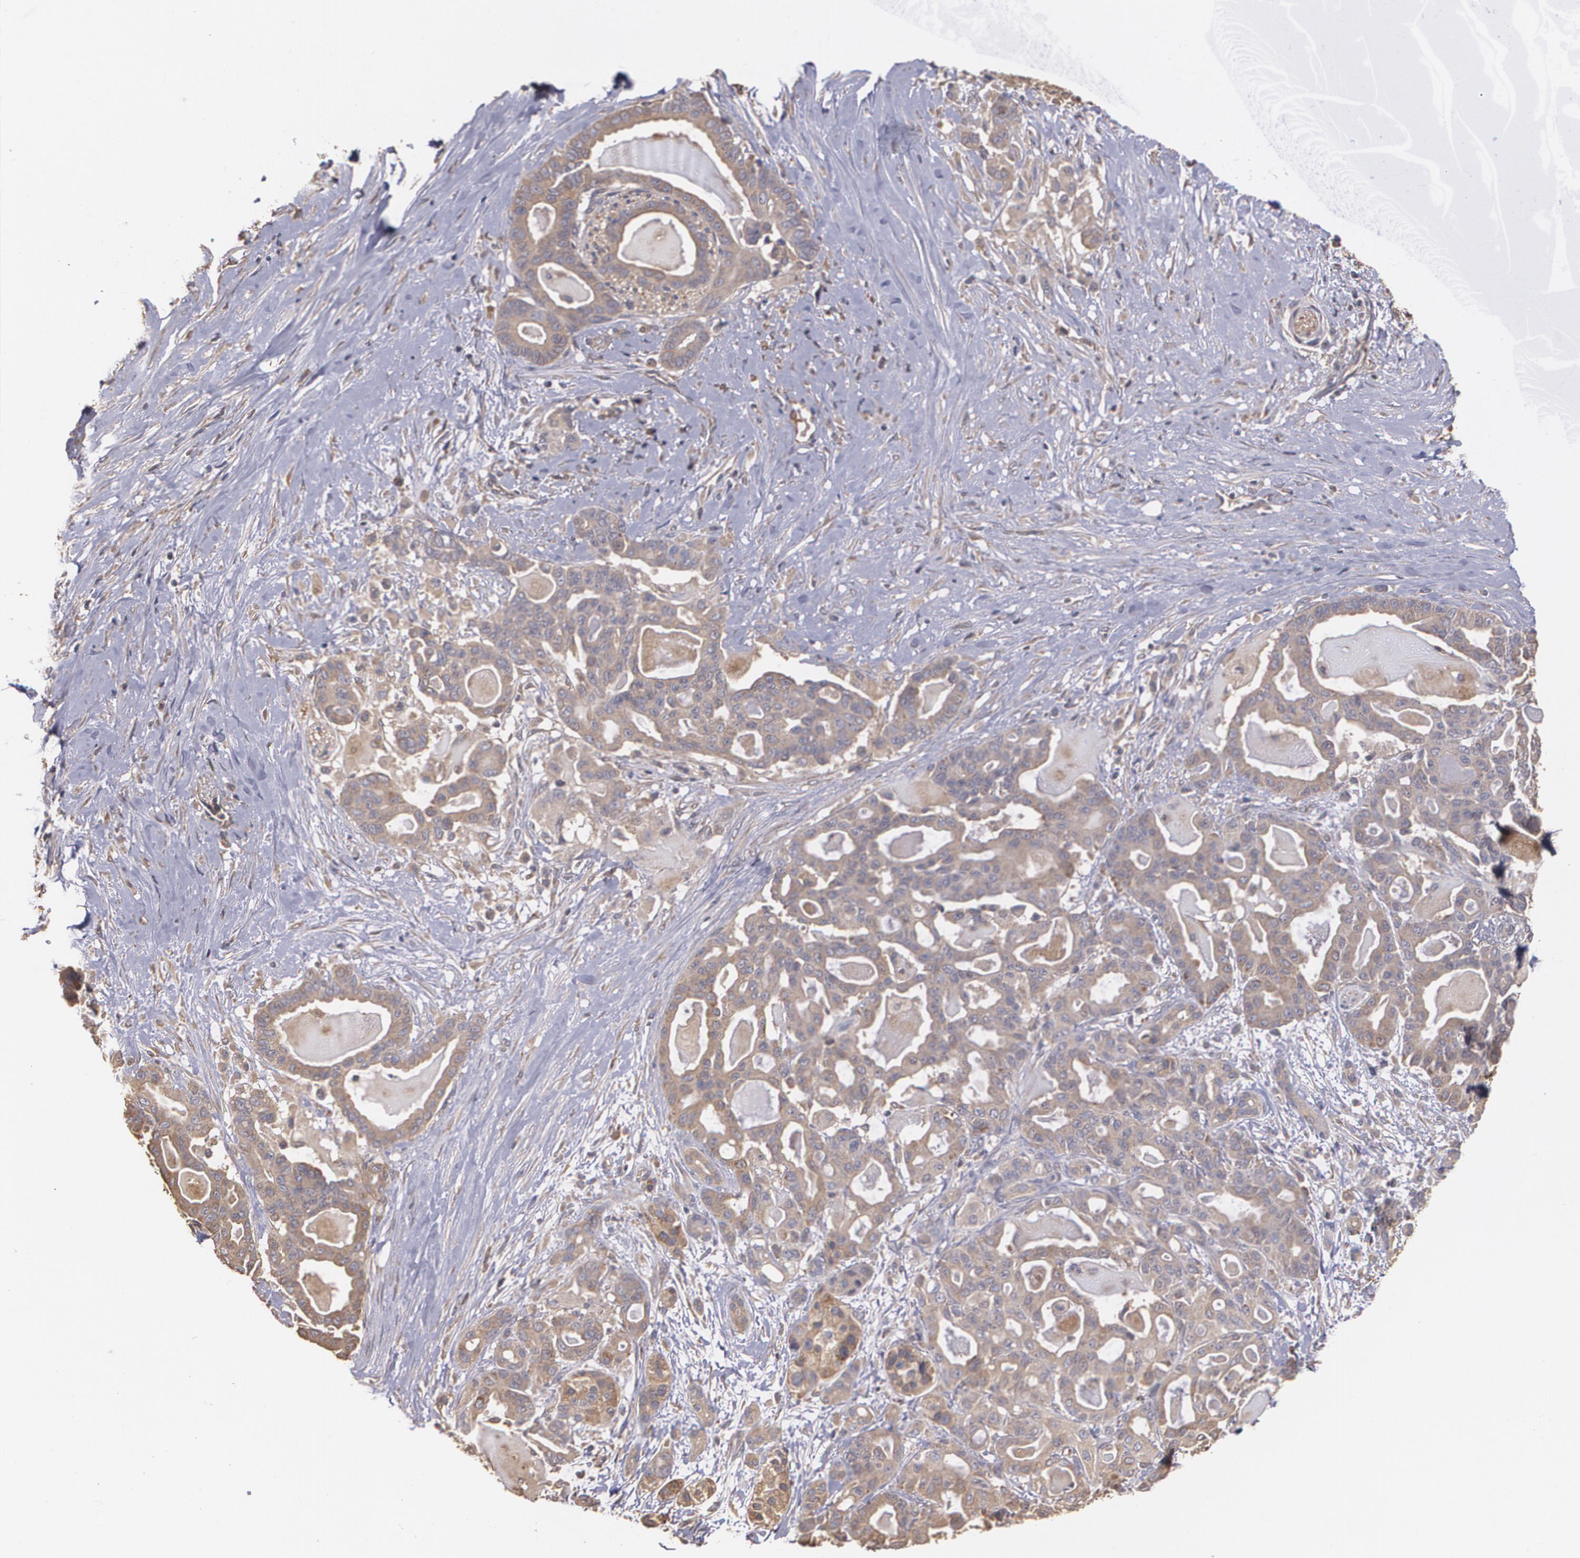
{"staining": {"intensity": "weak", "quantity": ">75%", "location": "cytoplasmic/membranous"}, "tissue": "pancreatic cancer", "cell_type": "Tumor cells", "image_type": "cancer", "snomed": [{"axis": "morphology", "description": "Adenocarcinoma, NOS"}, {"axis": "topography", "description": "Pancreas"}], "caption": "Immunohistochemical staining of pancreatic adenocarcinoma displays low levels of weak cytoplasmic/membranous staining in about >75% of tumor cells.", "gene": "PON1", "patient": {"sex": "male", "age": 63}}